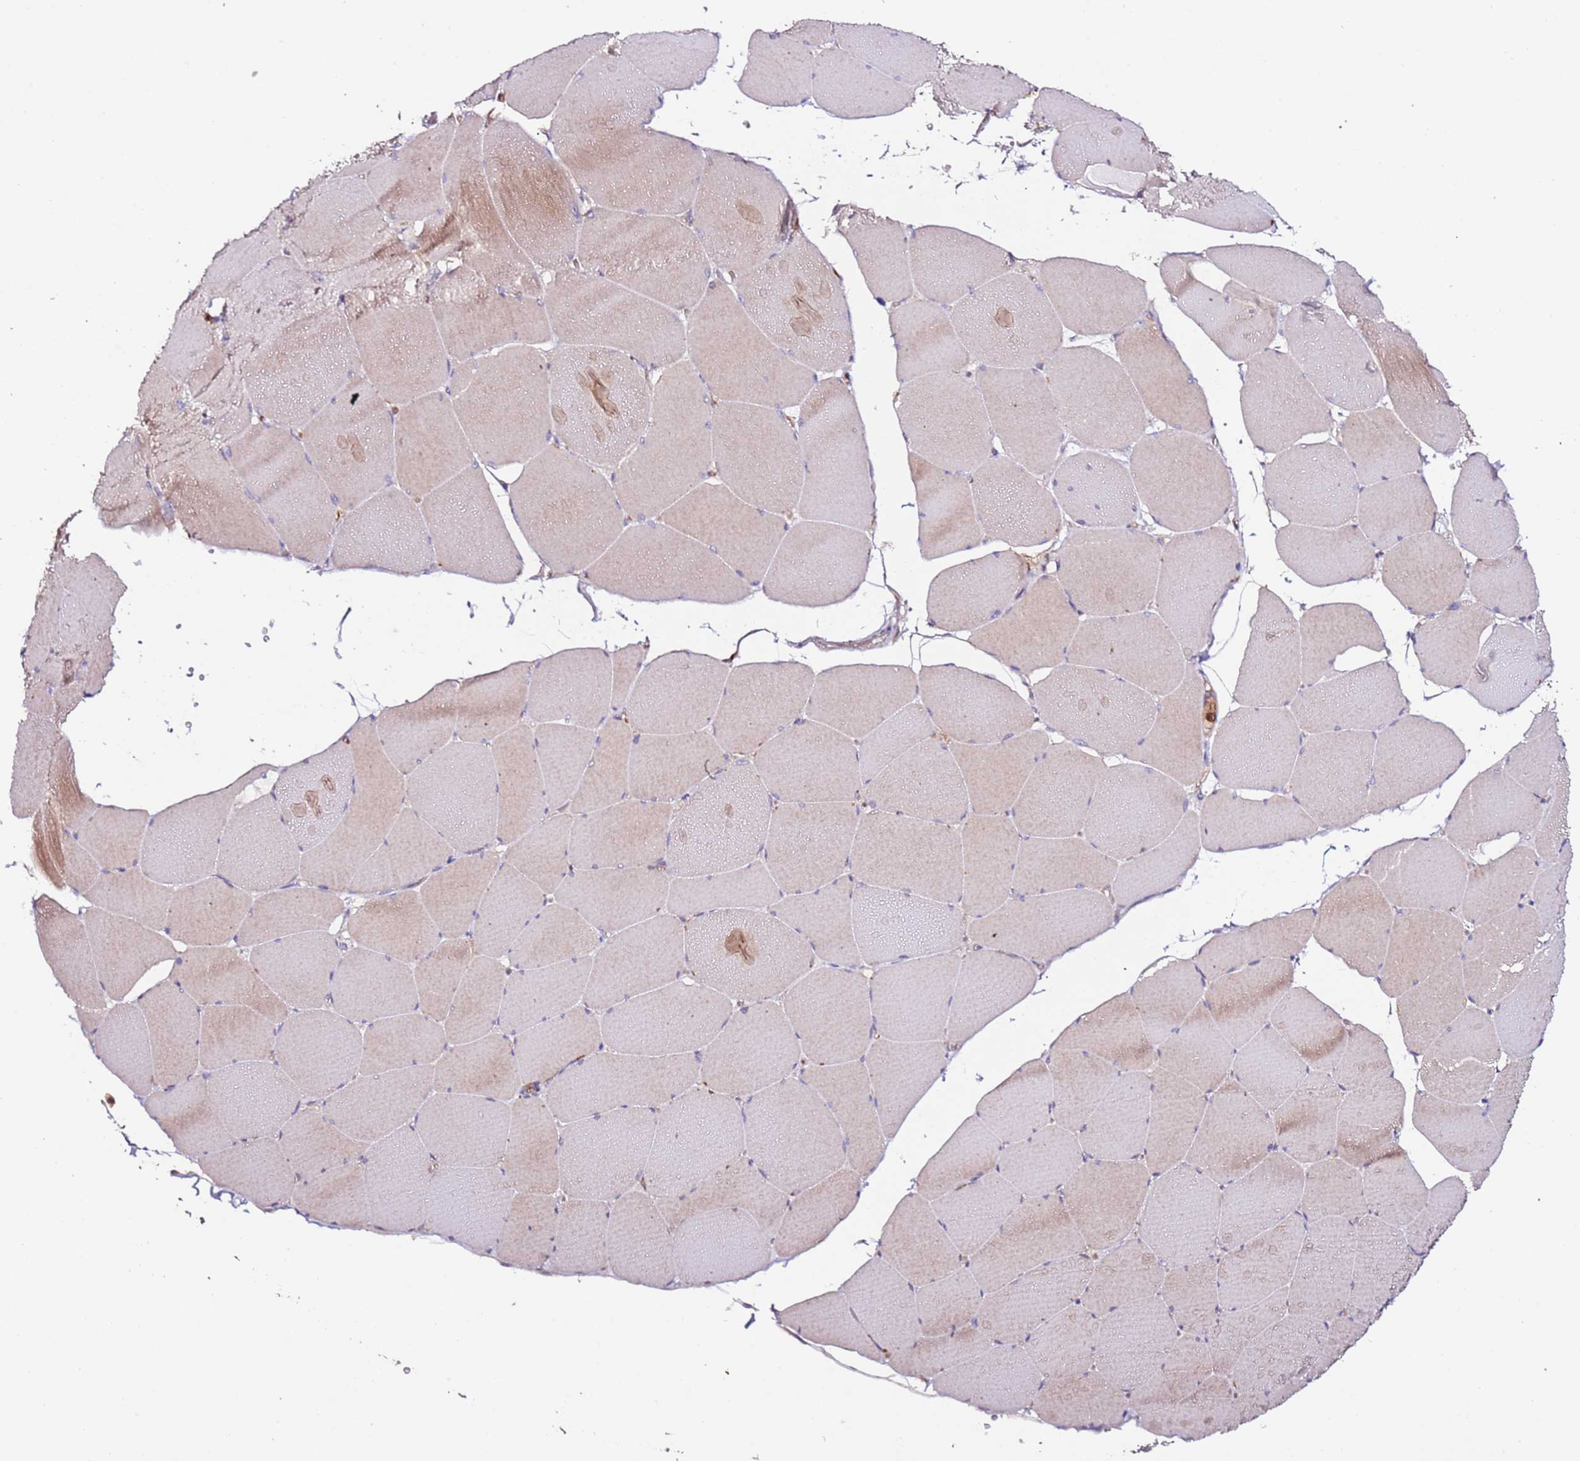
{"staining": {"intensity": "moderate", "quantity": "<25%", "location": "cytoplasmic/membranous"}, "tissue": "skeletal muscle", "cell_type": "Myocytes", "image_type": "normal", "snomed": [{"axis": "morphology", "description": "Normal tissue, NOS"}, {"axis": "topography", "description": "Skeletal muscle"}, {"axis": "topography", "description": "Head-Neck"}], "caption": "A high-resolution histopathology image shows immunohistochemistry staining of normal skeletal muscle, which reveals moderate cytoplasmic/membranous expression in about <25% of myocytes.", "gene": "FLVCR1", "patient": {"sex": "male", "age": 66}}